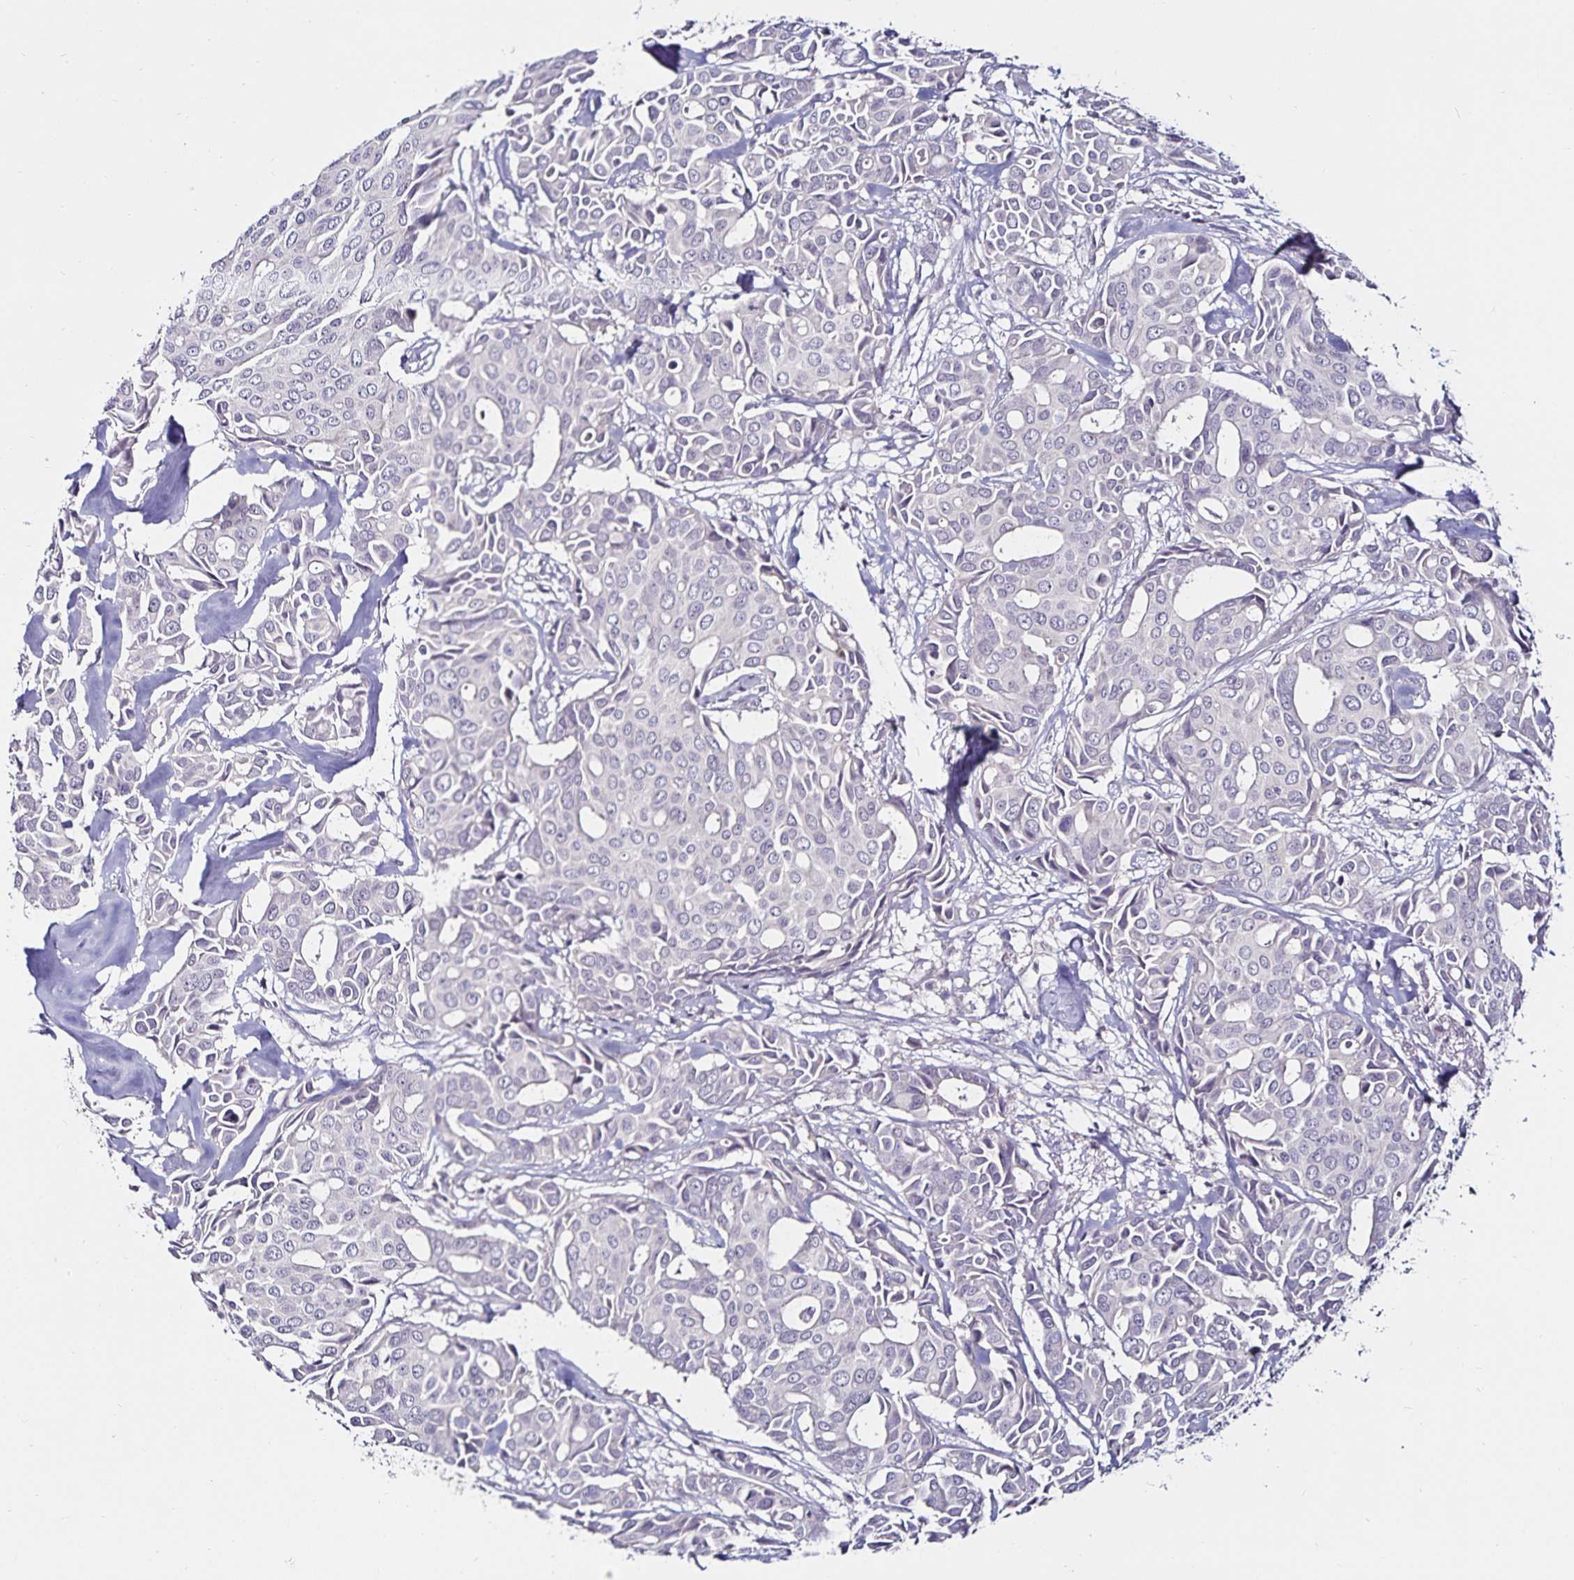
{"staining": {"intensity": "negative", "quantity": "none", "location": "none"}, "tissue": "breast cancer", "cell_type": "Tumor cells", "image_type": "cancer", "snomed": [{"axis": "morphology", "description": "Duct carcinoma"}, {"axis": "topography", "description": "Breast"}], "caption": "This is an immunohistochemistry (IHC) photomicrograph of human breast cancer. There is no positivity in tumor cells.", "gene": "ACSL5", "patient": {"sex": "female", "age": 54}}